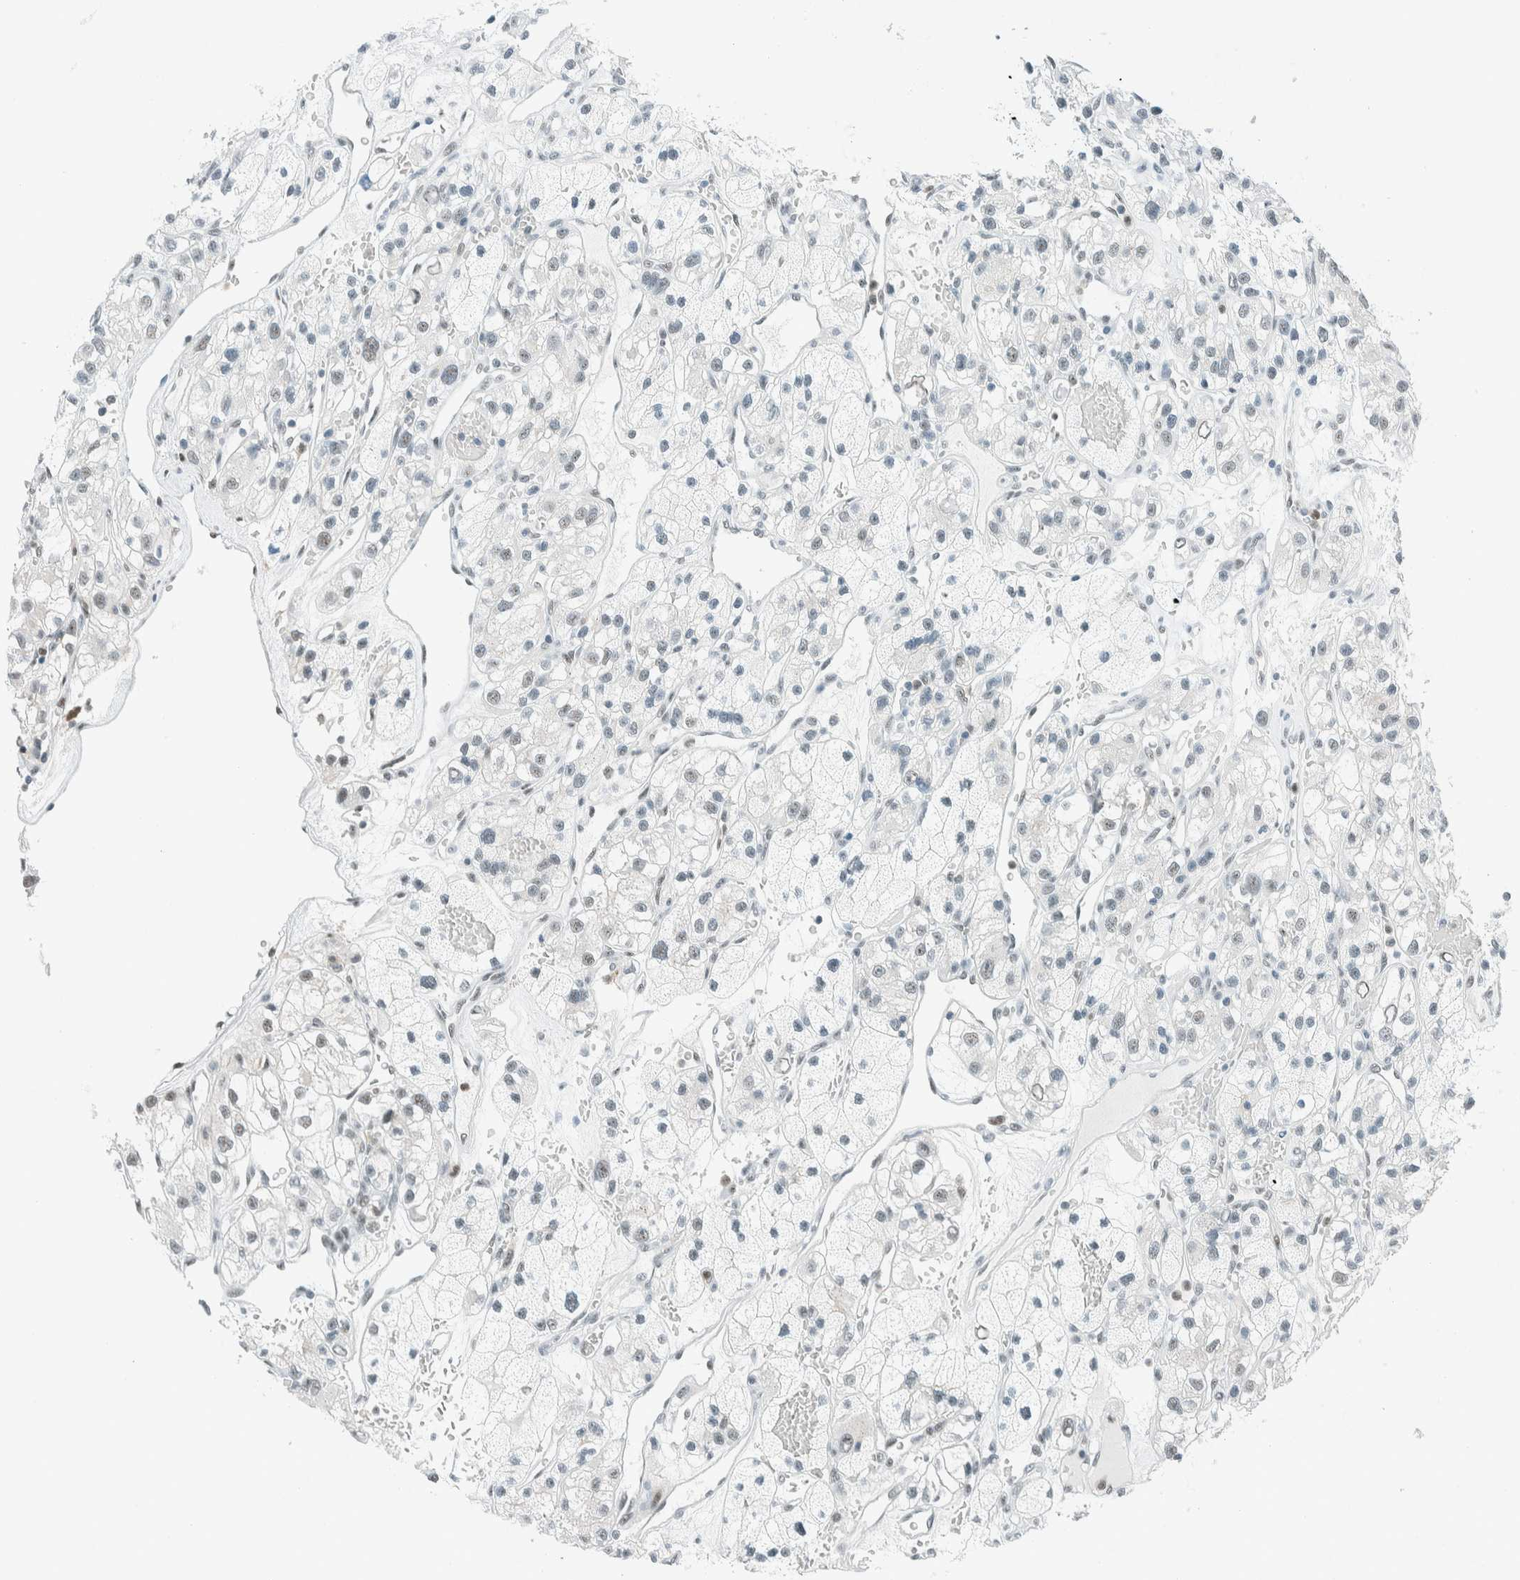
{"staining": {"intensity": "negative", "quantity": "none", "location": "none"}, "tissue": "renal cancer", "cell_type": "Tumor cells", "image_type": "cancer", "snomed": [{"axis": "morphology", "description": "Adenocarcinoma, NOS"}, {"axis": "topography", "description": "Kidney"}], "caption": "High power microscopy micrograph of an immunohistochemistry micrograph of renal adenocarcinoma, revealing no significant expression in tumor cells.", "gene": "CYSRT1", "patient": {"sex": "female", "age": 57}}